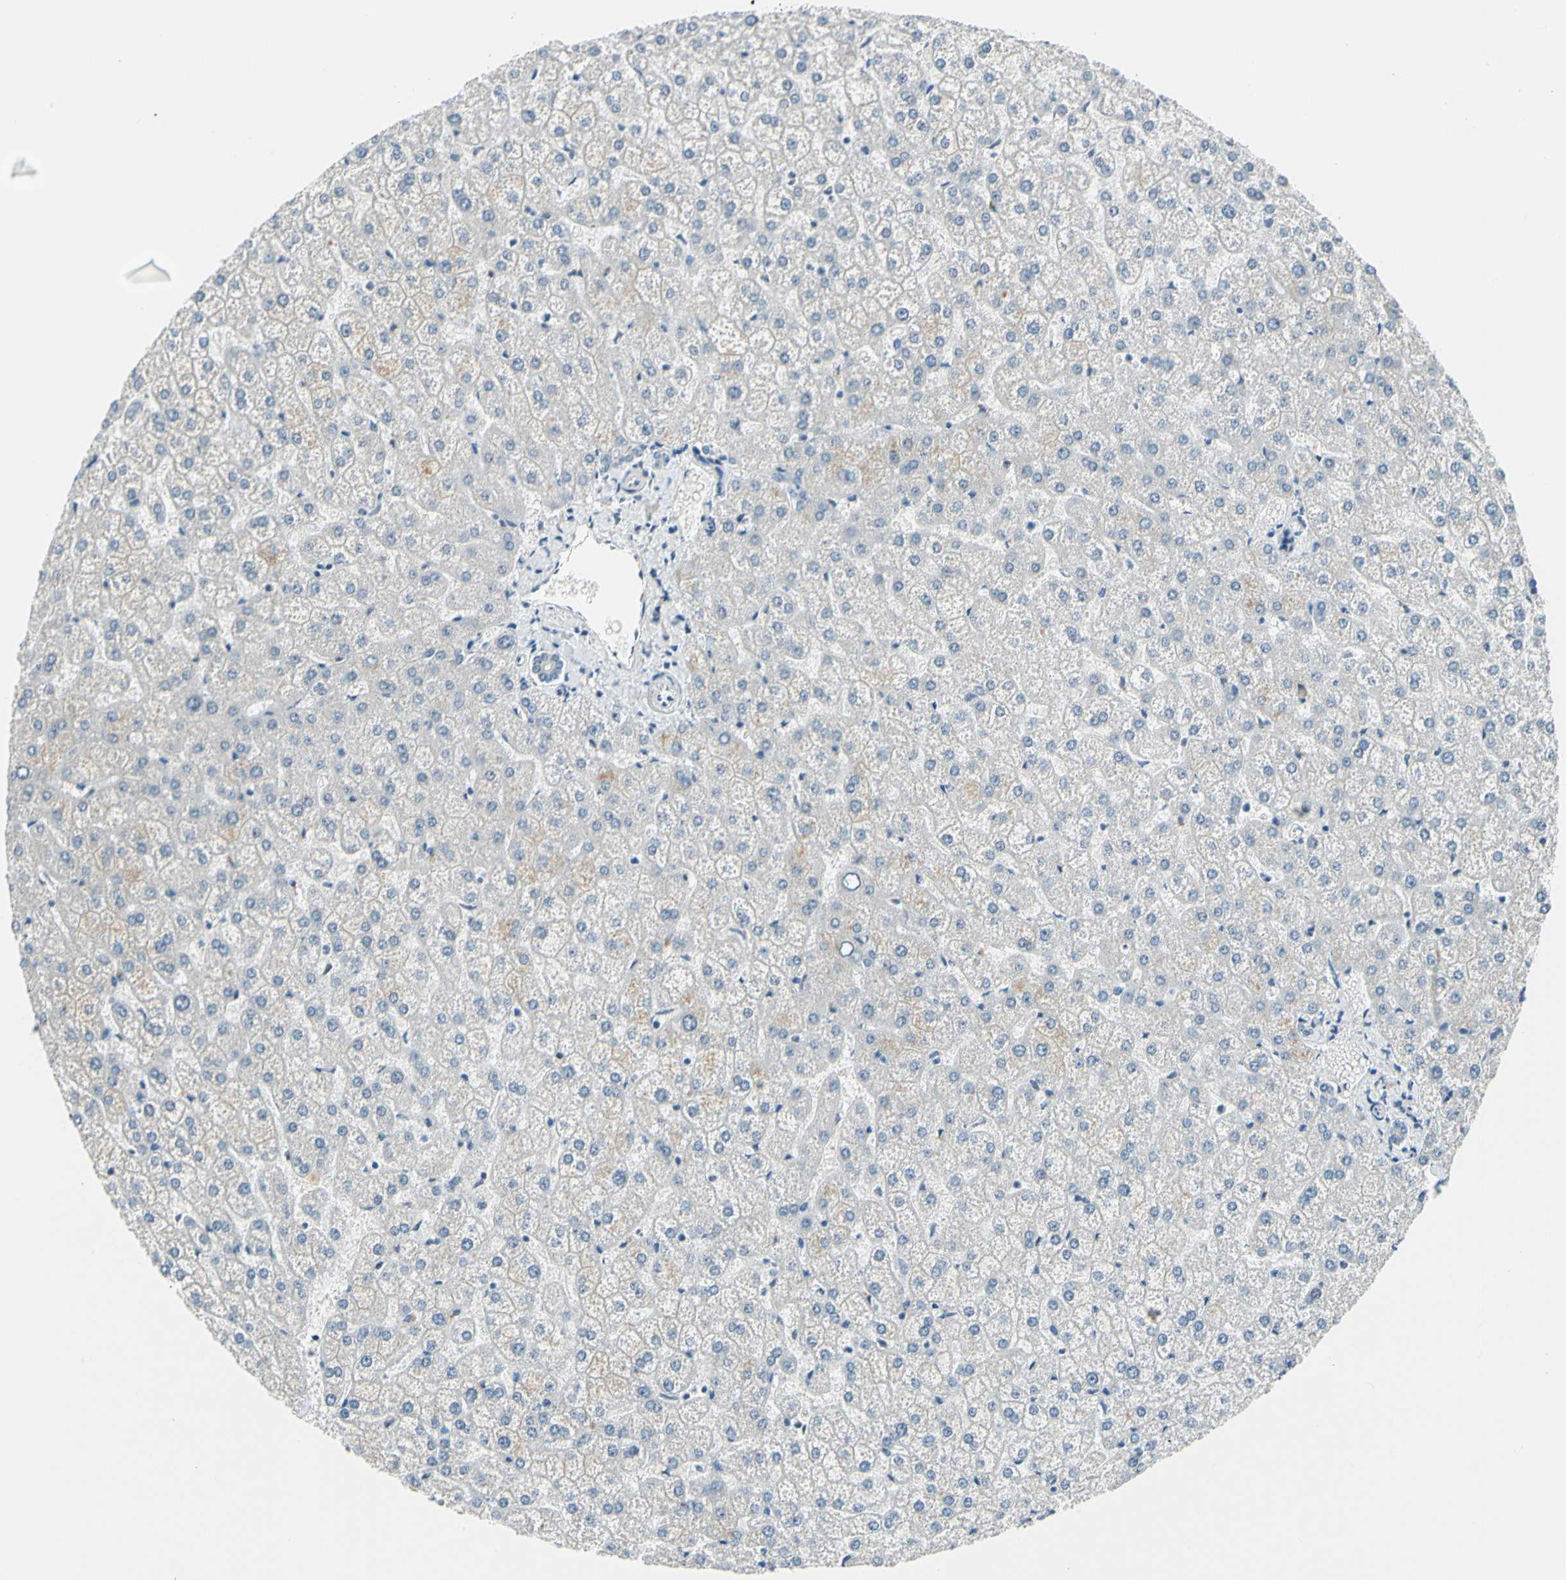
{"staining": {"intensity": "weak", "quantity": "<25%", "location": "cytoplasmic/membranous"}, "tissue": "liver", "cell_type": "Cholangiocytes", "image_type": "normal", "snomed": [{"axis": "morphology", "description": "Normal tissue, NOS"}, {"axis": "topography", "description": "Liver"}], "caption": "Cholangiocytes show no significant protein positivity in normal liver. (Brightfield microscopy of DAB immunohistochemistry (IHC) at high magnification).", "gene": "STK40", "patient": {"sex": "female", "age": 32}}